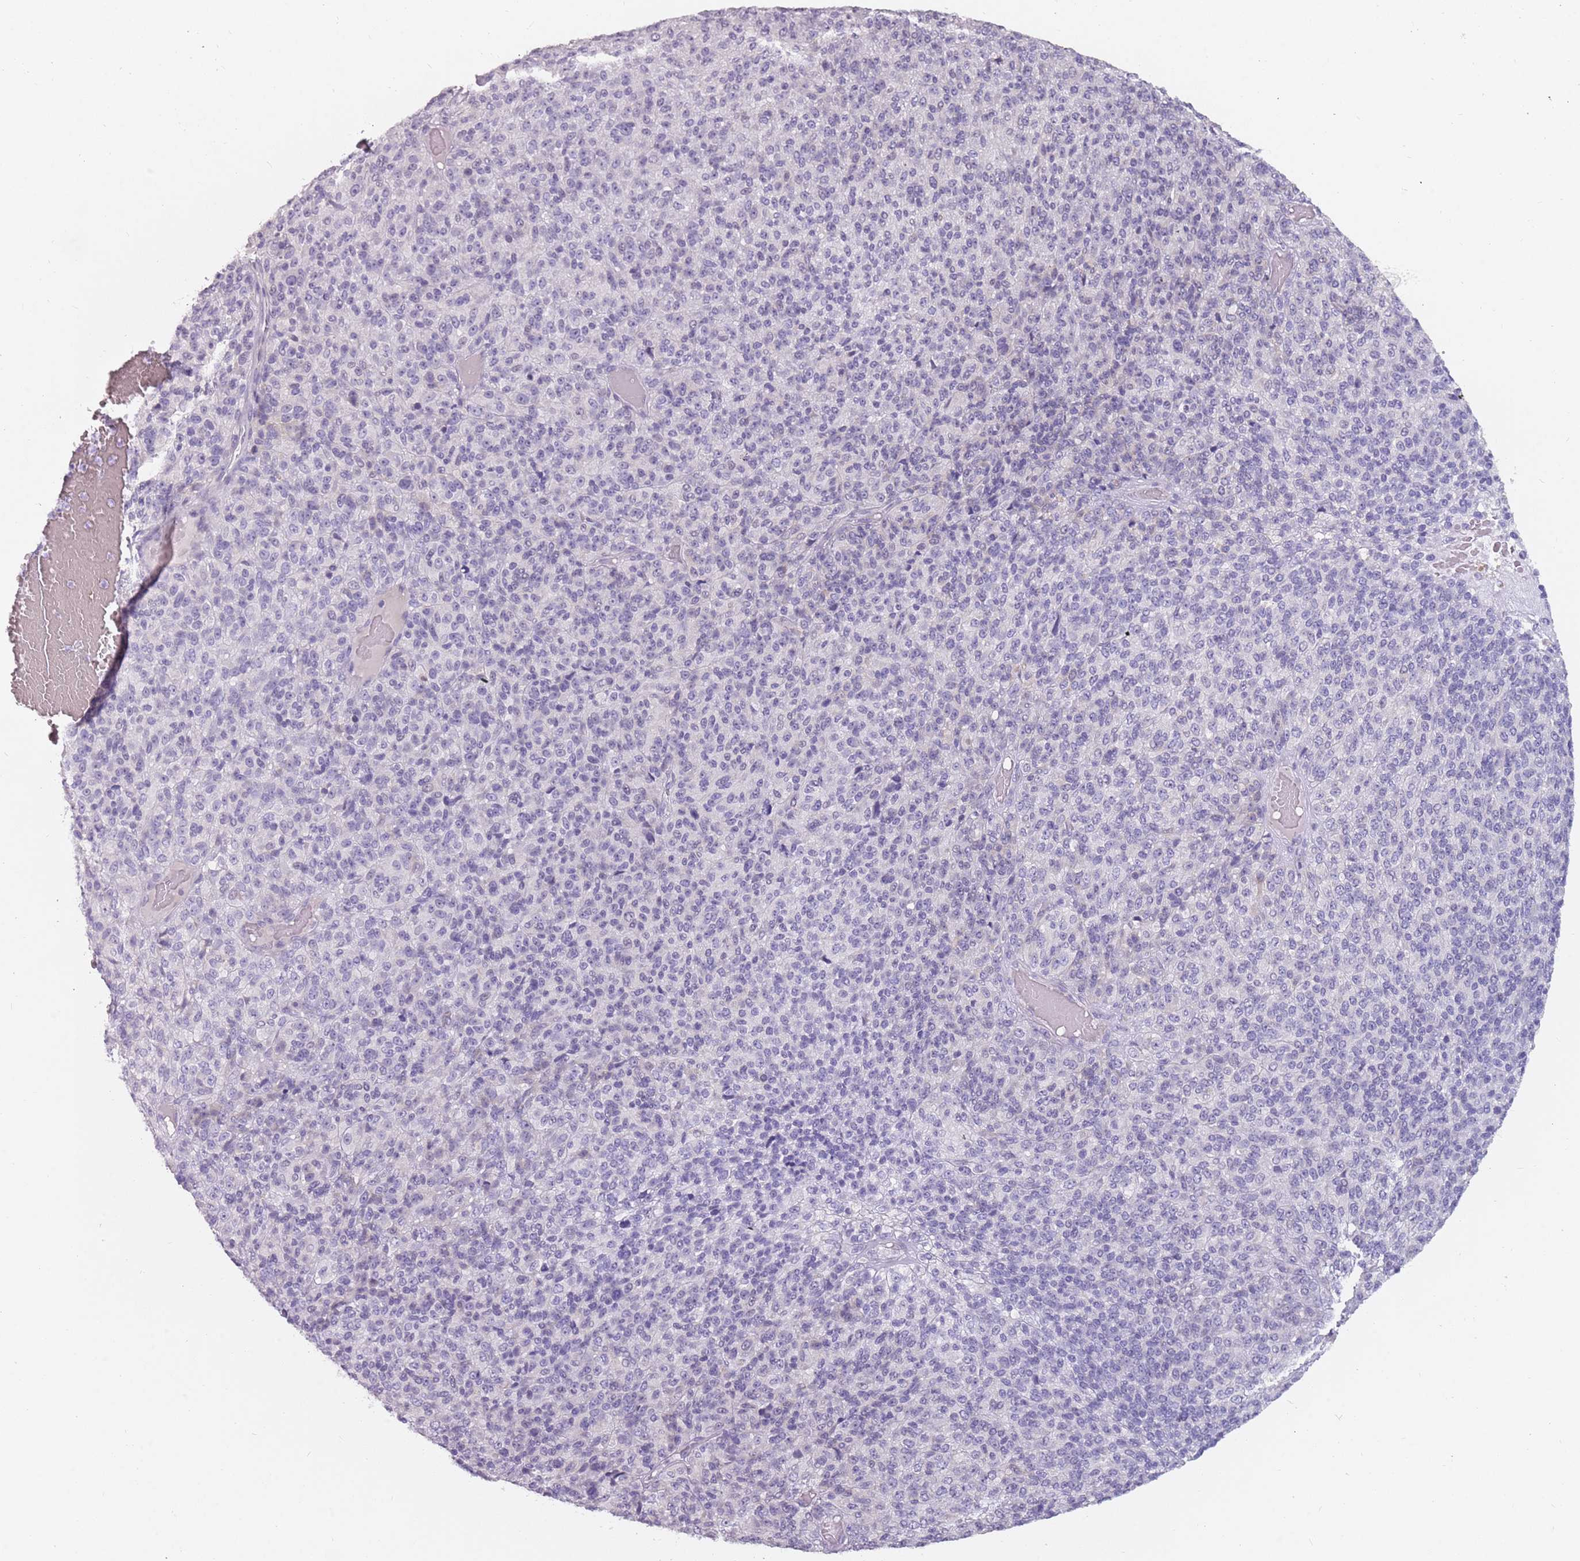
{"staining": {"intensity": "negative", "quantity": "none", "location": "none"}, "tissue": "melanoma", "cell_type": "Tumor cells", "image_type": "cancer", "snomed": [{"axis": "morphology", "description": "Malignant melanoma, Metastatic site"}, {"axis": "topography", "description": "Brain"}], "caption": "Immunohistochemistry (IHC) of malignant melanoma (metastatic site) exhibits no staining in tumor cells.", "gene": "DDX4", "patient": {"sex": "female", "age": 56}}